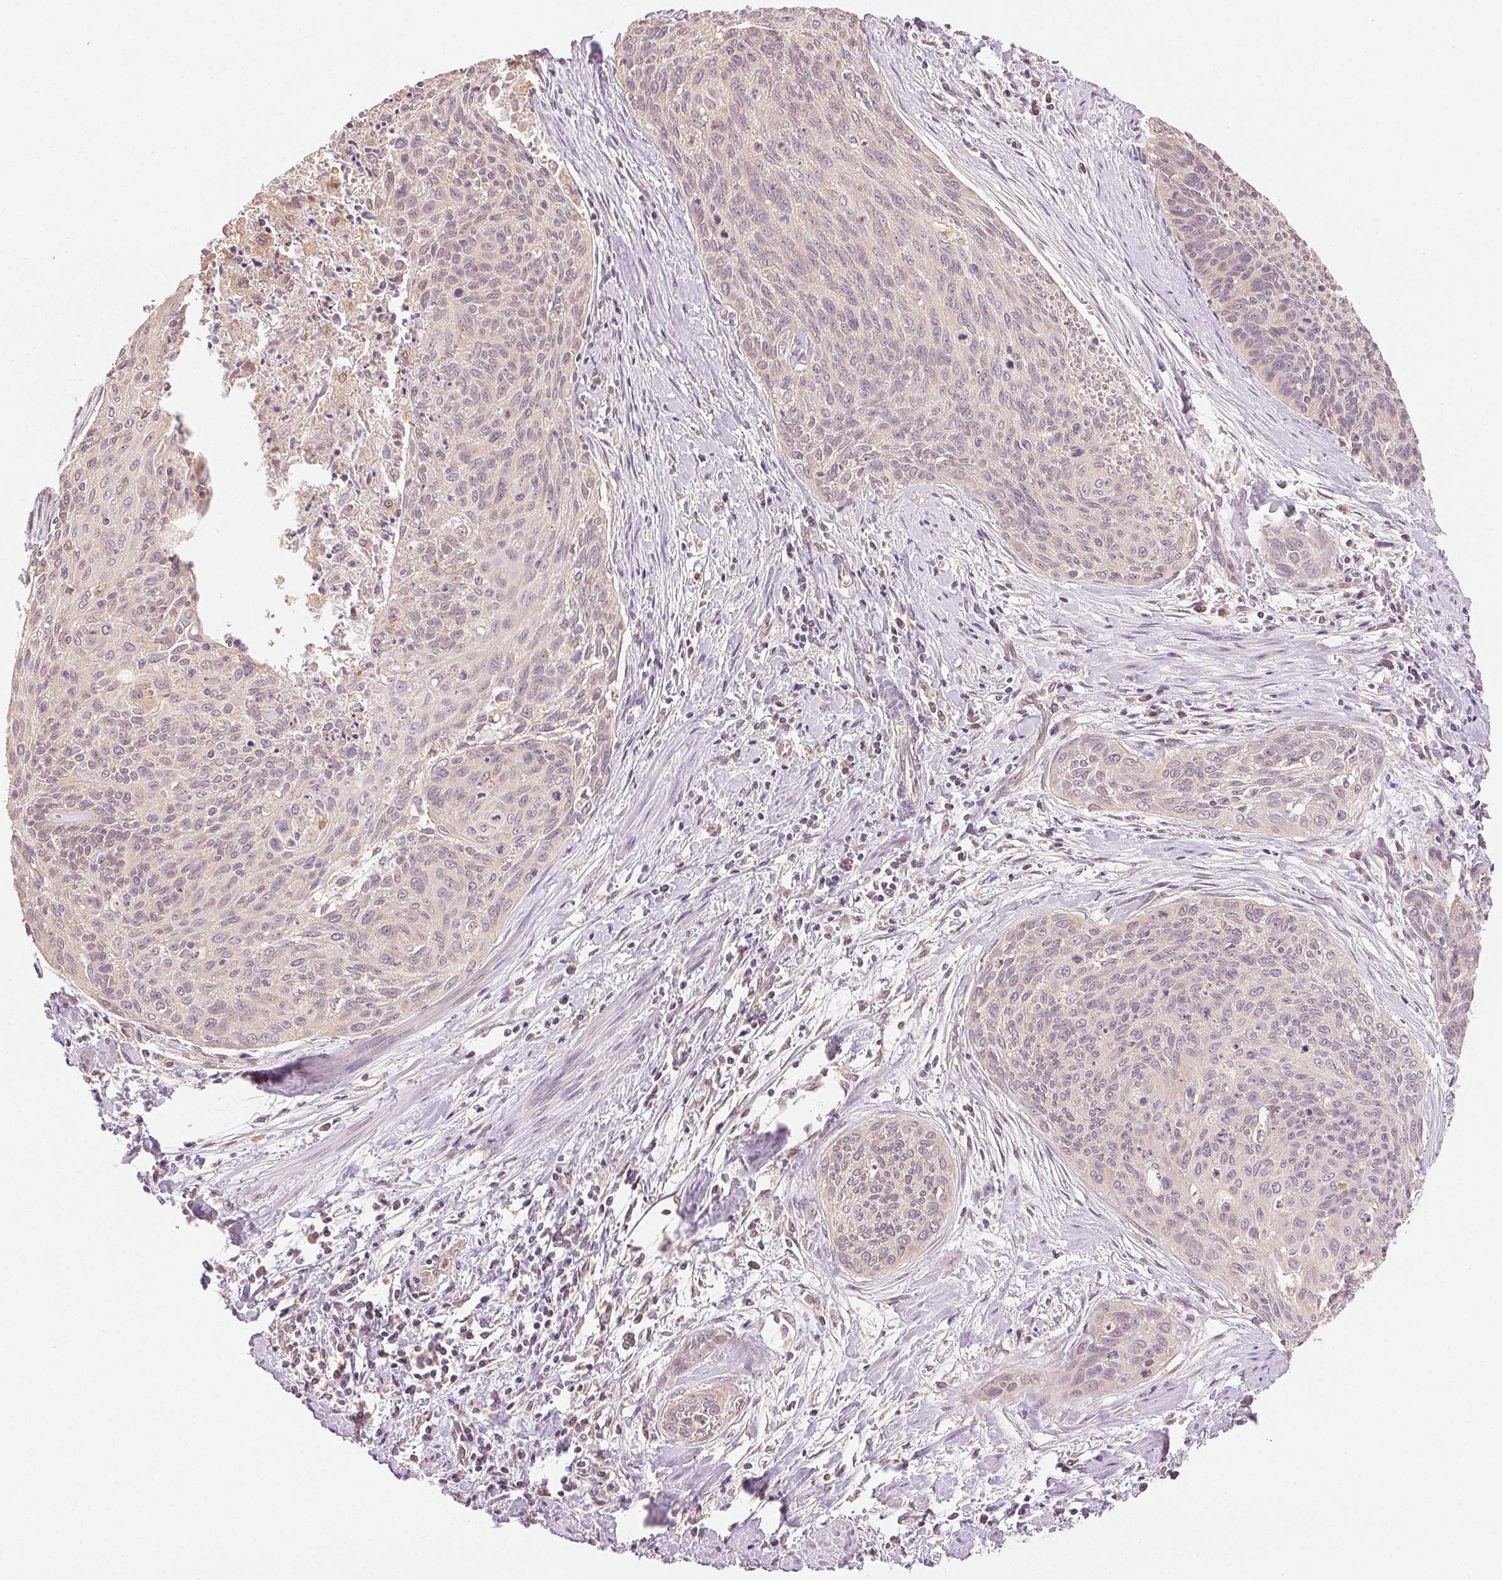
{"staining": {"intensity": "negative", "quantity": "none", "location": "none"}, "tissue": "cervical cancer", "cell_type": "Tumor cells", "image_type": "cancer", "snomed": [{"axis": "morphology", "description": "Squamous cell carcinoma, NOS"}, {"axis": "topography", "description": "Cervix"}], "caption": "DAB immunohistochemical staining of human cervical cancer (squamous cell carcinoma) demonstrates no significant expression in tumor cells.", "gene": "SEZ6L2", "patient": {"sex": "female", "age": 55}}